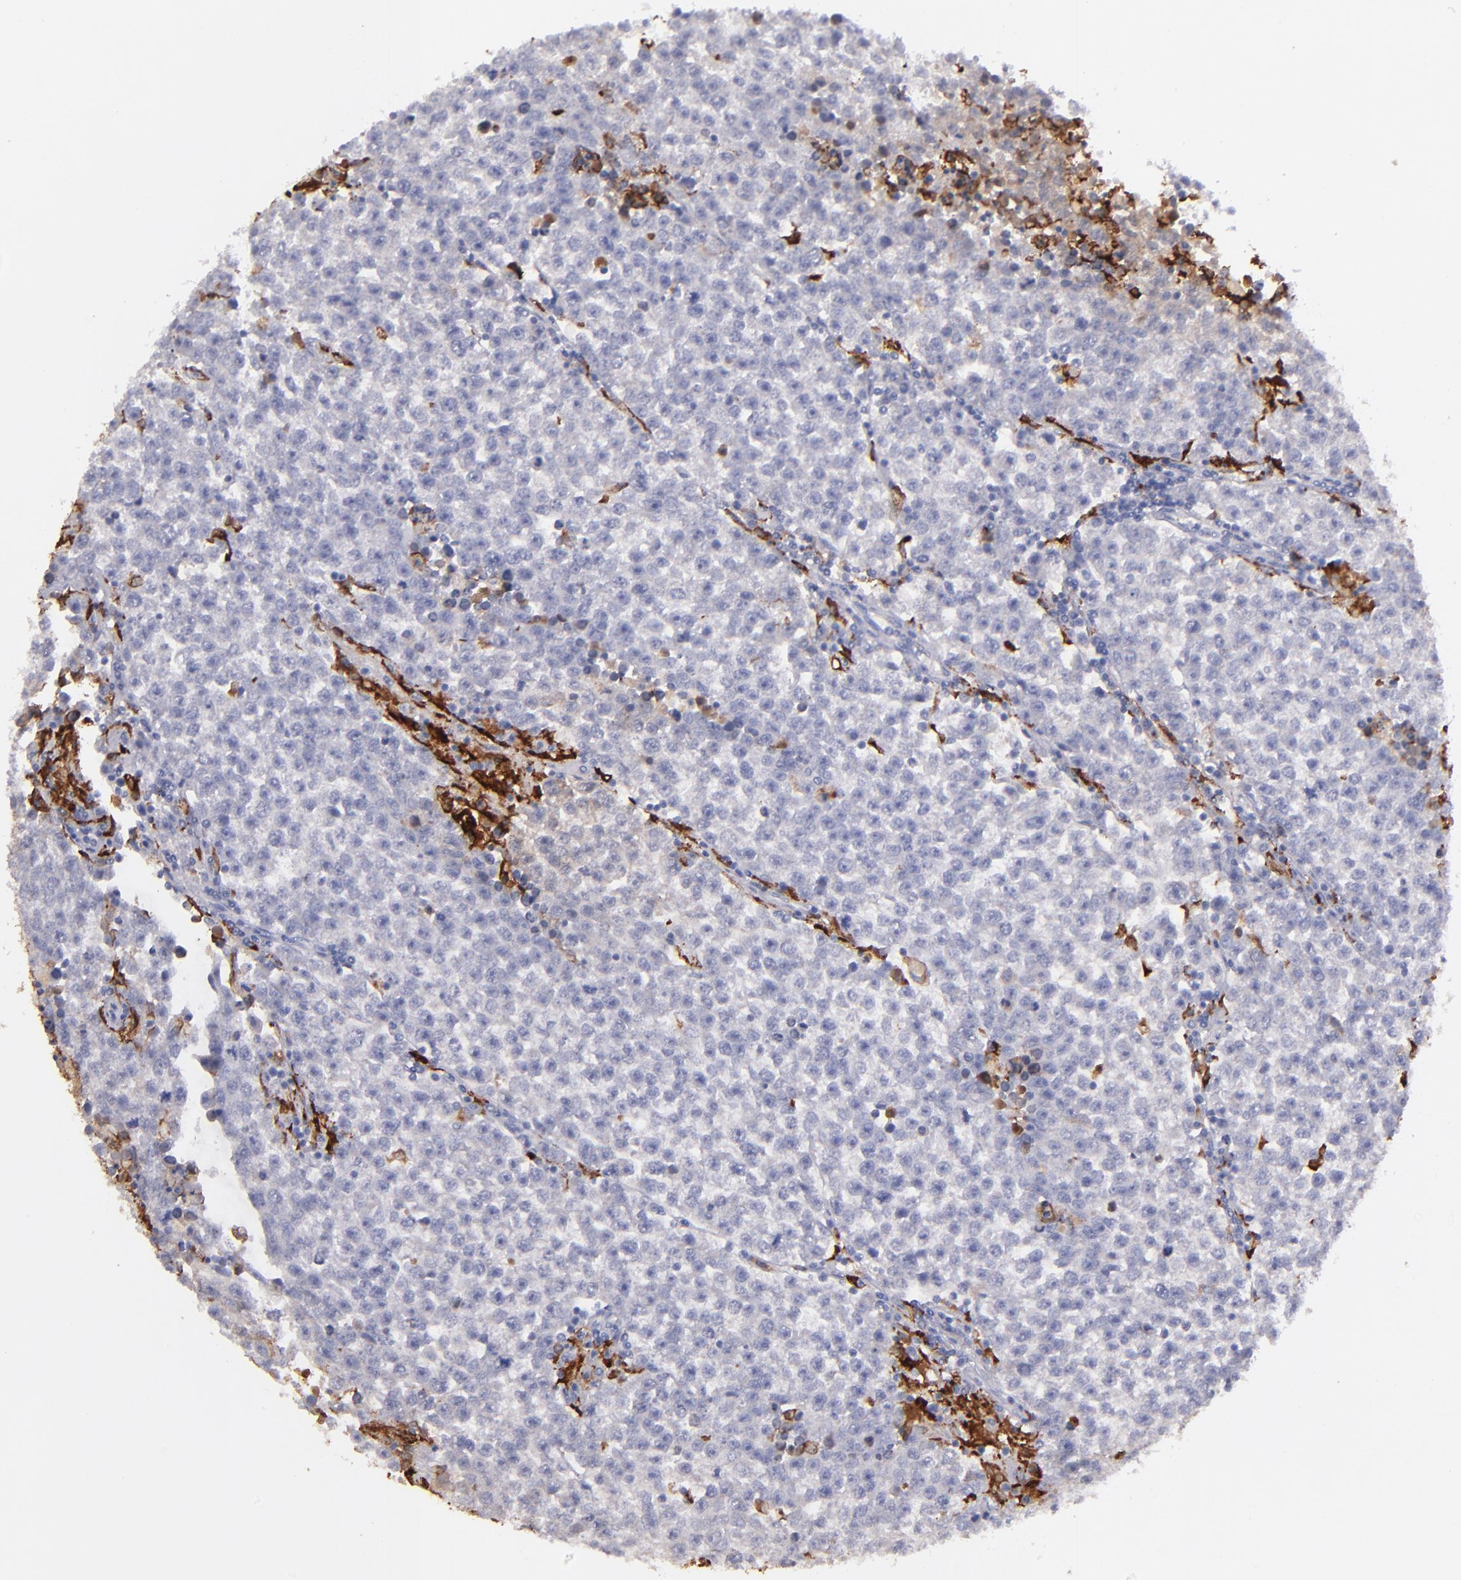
{"staining": {"intensity": "weak", "quantity": "<25%", "location": "cytoplasmic/membranous"}, "tissue": "testis cancer", "cell_type": "Tumor cells", "image_type": "cancer", "snomed": [{"axis": "morphology", "description": "Seminoma, NOS"}, {"axis": "topography", "description": "Testis"}], "caption": "IHC image of human testis cancer stained for a protein (brown), which shows no positivity in tumor cells.", "gene": "C1QA", "patient": {"sex": "male", "age": 36}}